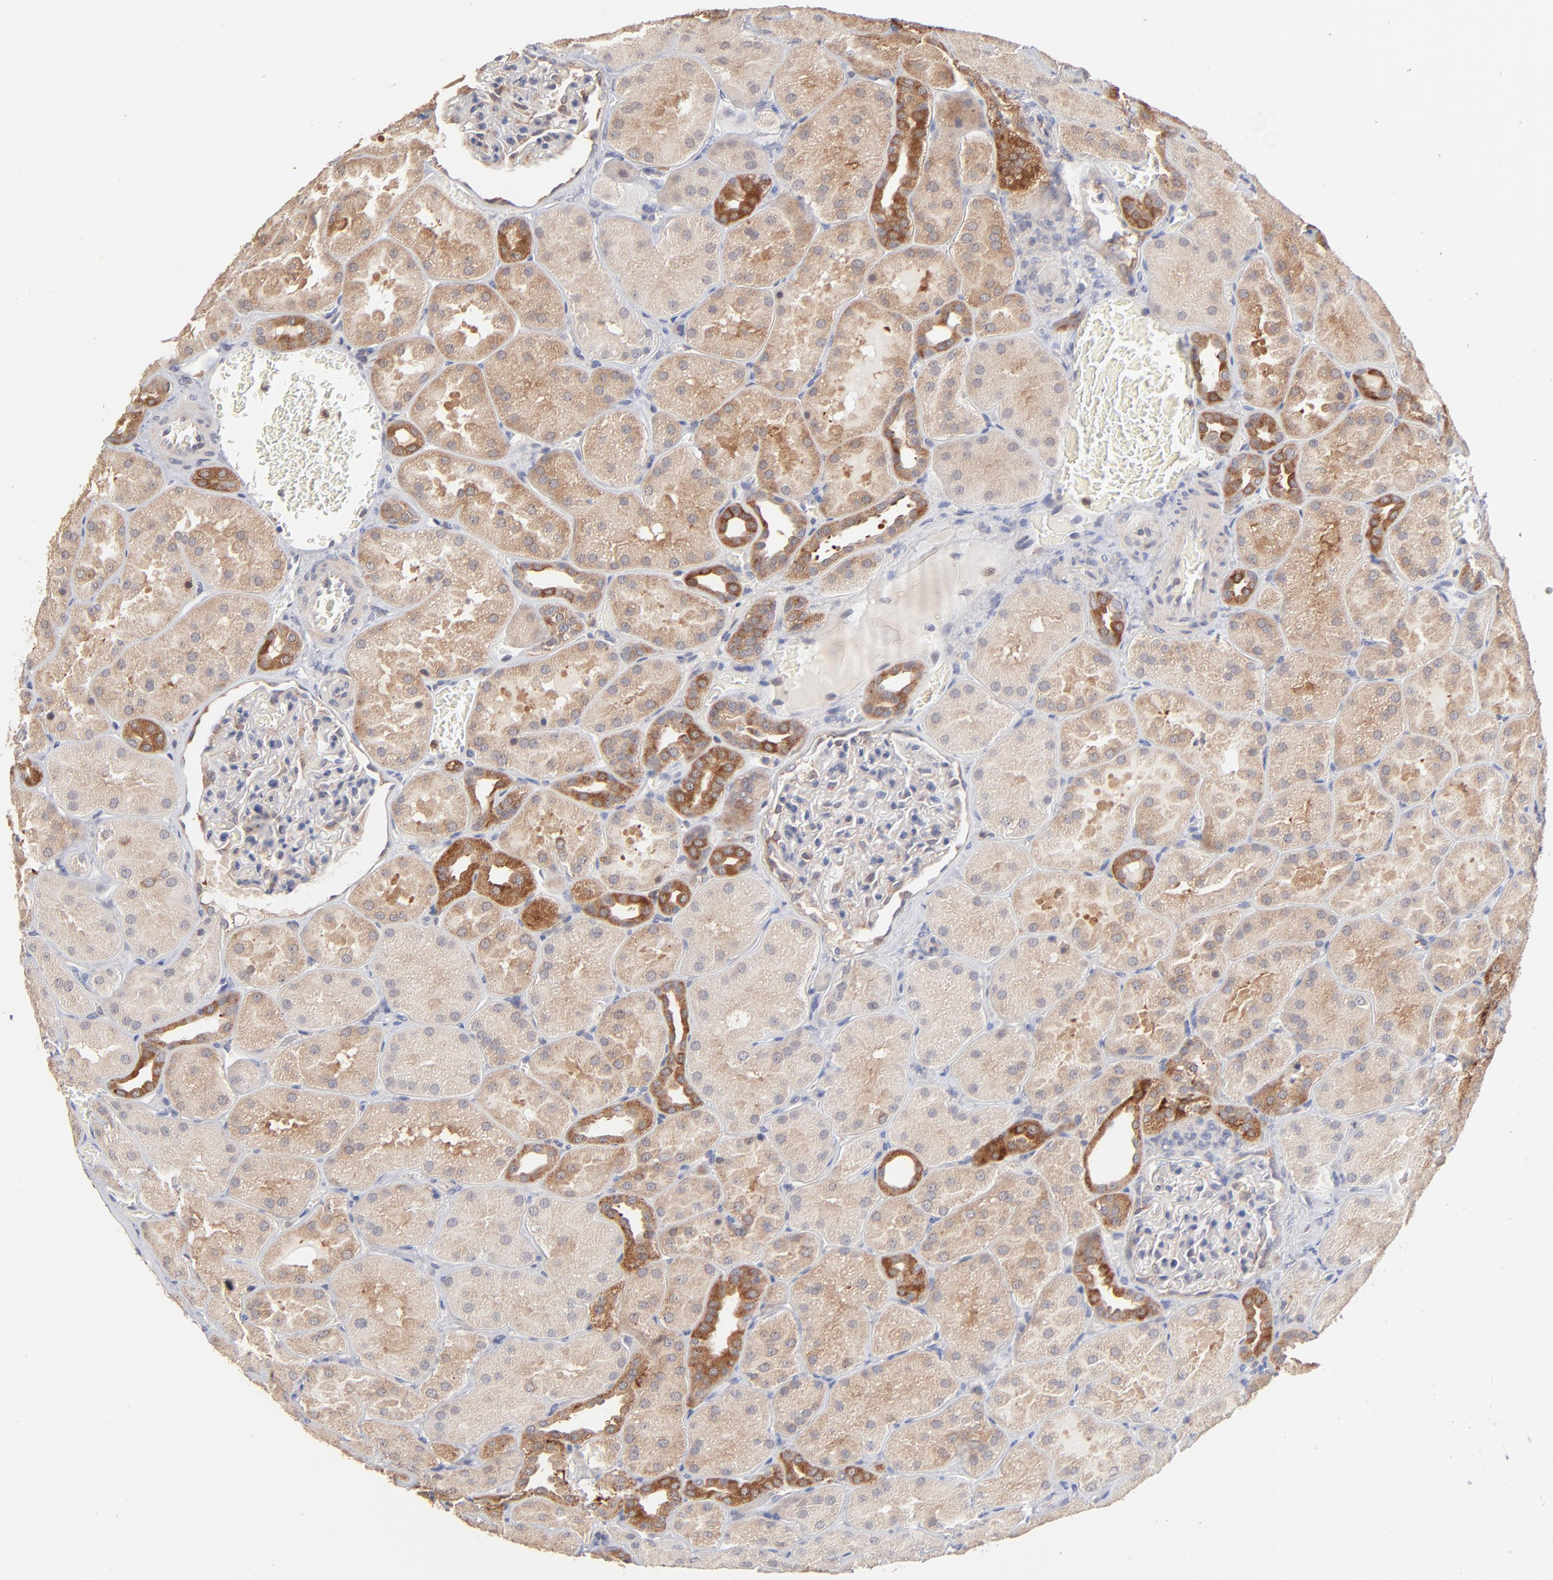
{"staining": {"intensity": "negative", "quantity": "none", "location": "none"}, "tissue": "kidney", "cell_type": "Cells in glomeruli", "image_type": "normal", "snomed": [{"axis": "morphology", "description": "Normal tissue, NOS"}, {"axis": "topography", "description": "Kidney"}], "caption": "Unremarkable kidney was stained to show a protein in brown. There is no significant positivity in cells in glomeruli. Nuclei are stained in blue.", "gene": "IVNS1ABP", "patient": {"sex": "male", "age": 28}}